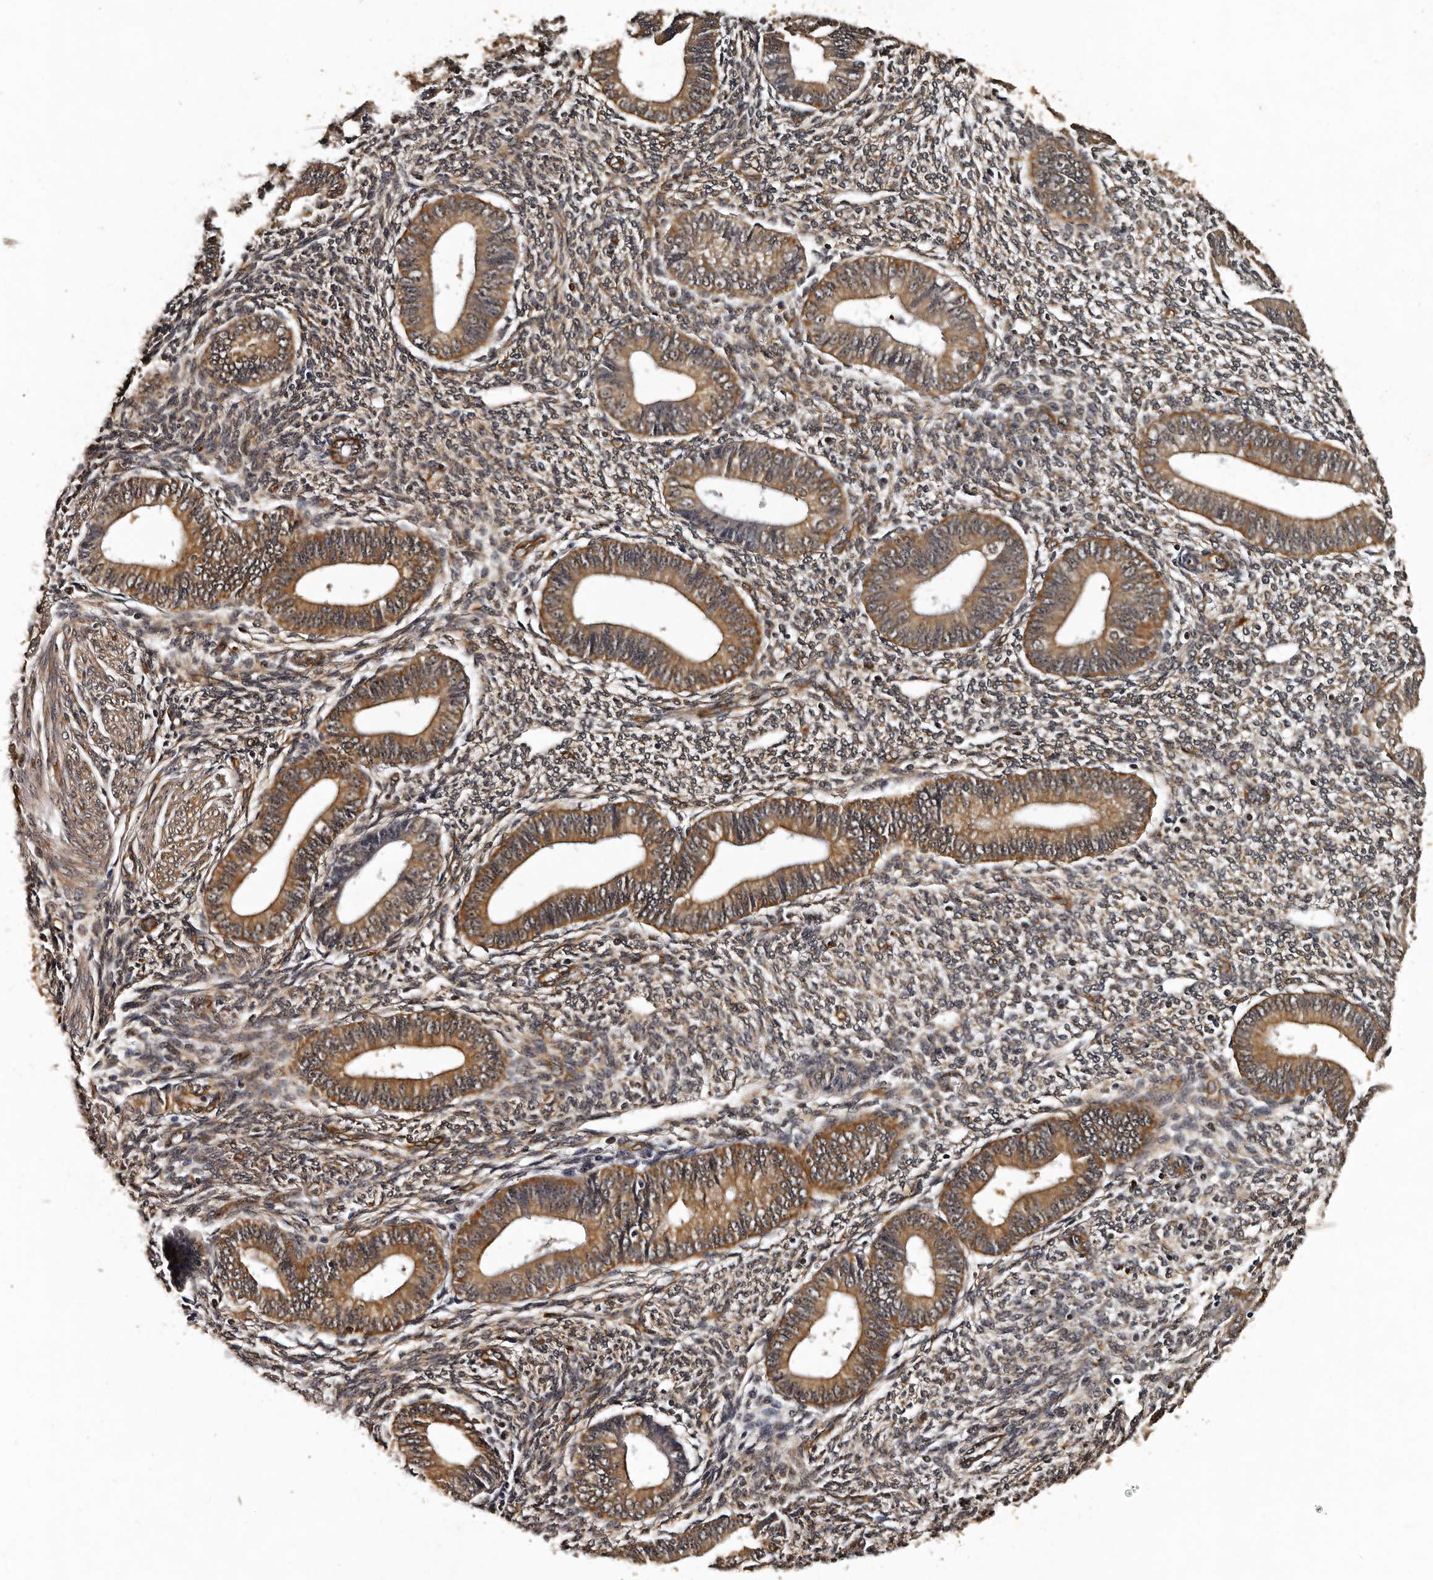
{"staining": {"intensity": "weak", "quantity": "25%-75%", "location": "cytoplasmic/membranous"}, "tissue": "endometrium", "cell_type": "Cells in endometrial stroma", "image_type": "normal", "snomed": [{"axis": "morphology", "description": "Normal tissue, NOS"}, {"axis": "topography", "description": "Endometrium"}], "caption": "An image of endometrium stained for a protein demonstrates weak cytoplasmic/membranous brown staining in cells in endometrial stroma. The protein of interest is stained brown, and the nuclei are stained in blue (DAB (3,3'-diaminobenzidine) IHC with brightfield microscopy, high magnification).", "gene": "CPNE3", "patient": {"sex": "female", "age": 46}}